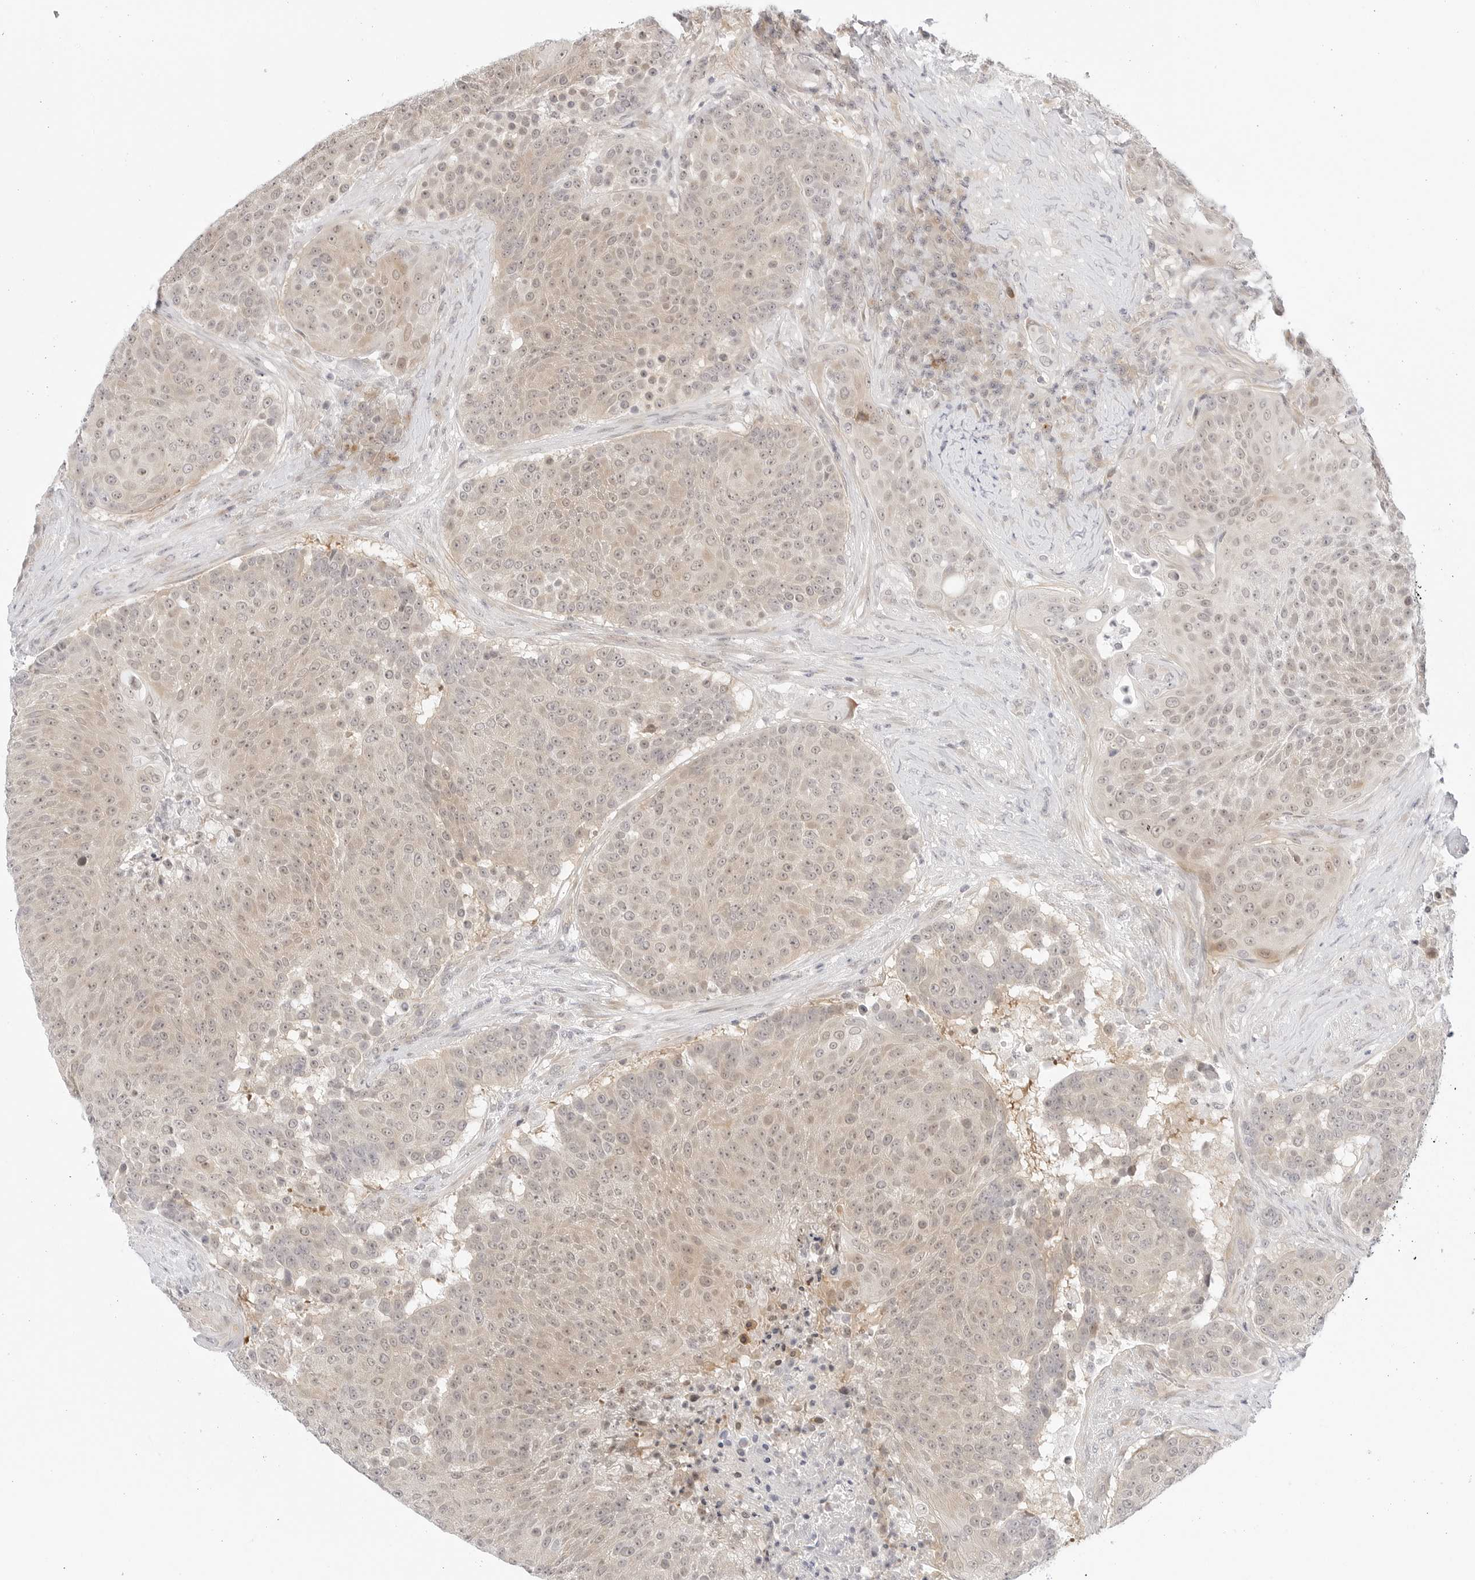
{"staining": {"intensity": "weak", "quantity": "25%-75%", "location": "cytoplasmic/membranous"}, "tissue": "urothelial cancer", "cell_type": "Tumor cells", "image_type": "cancer", "snomed": [{"axis": "morphology", "description": "Urothelial carcinoma, High grade"}, {"axis": "topography", "description": "Urinary bladder"}], "caption": "A high-resolution image shows IHC staining of high-grade urothelial carcinoma, which reveals weak cytoplasmic/membranous staining in about 25%-75% of tumor cells. (brown staining indicates protein expression, while blue staining denotes nuclei).", "gene": "TCP1", "patient": {"sex": "female", "age": 63}}